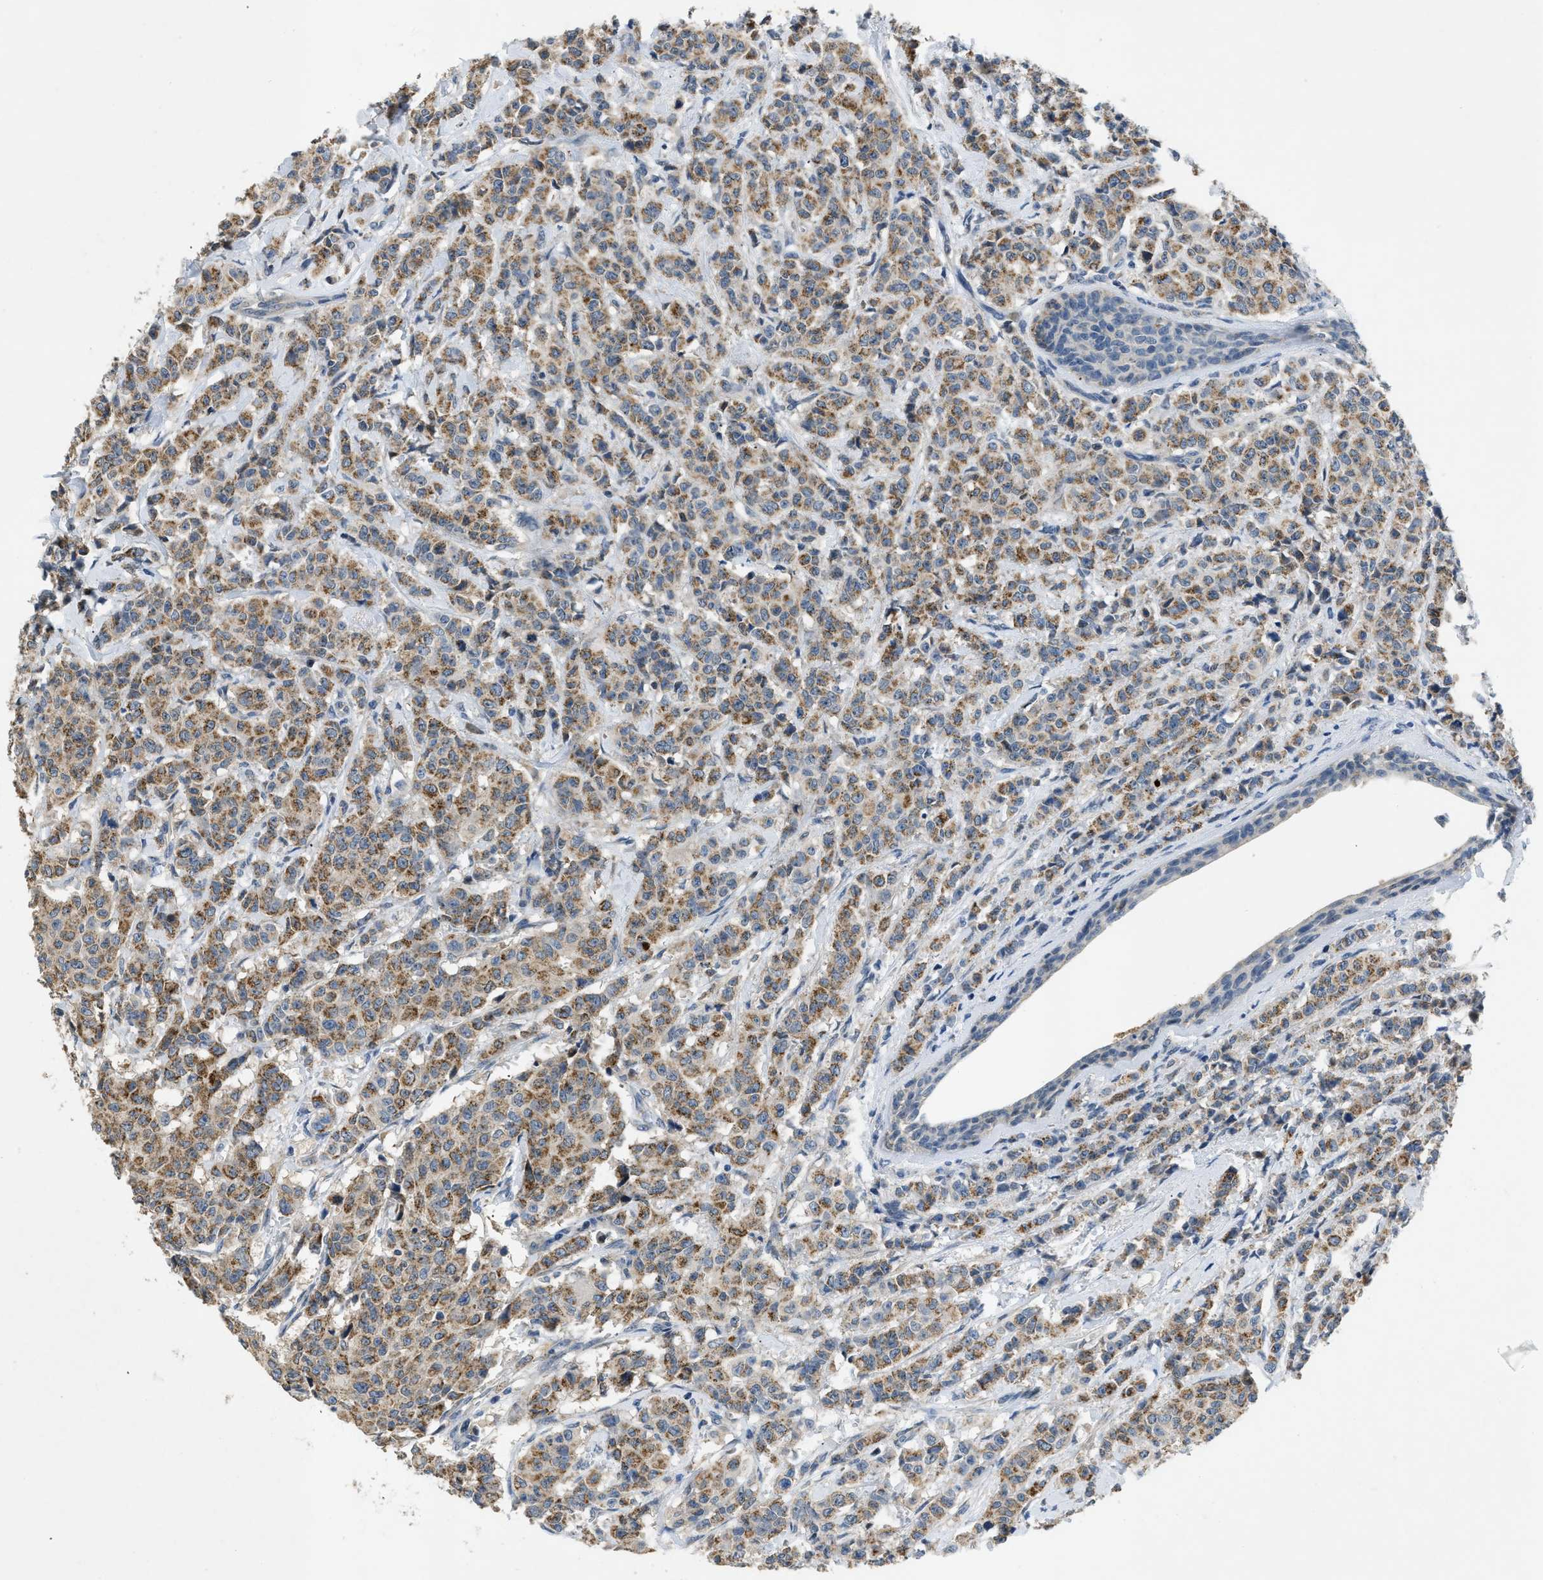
{"staining": {"intensity": "moderate", "quantity": ">75%", "location": "cytoplasmic/membranous"}, "tissue": "breast cancer", "cell_type": "Tumor cells", "image_type": "cancer", "snomed": [{"axis": "morphology", "description": "Normal tissue, NOS"}, {"axis": "morphology", "description": "Duct carcinoma"}, {"axis": "topography", "description": "Breast"}], "caption": "Human breast cancer (infiltrating ductal carcinoma) stained with a protein marker displays moderate staining in tumor cells.", "gene": "TOMM34", "patient": {"sex": "female", "age": 40}}